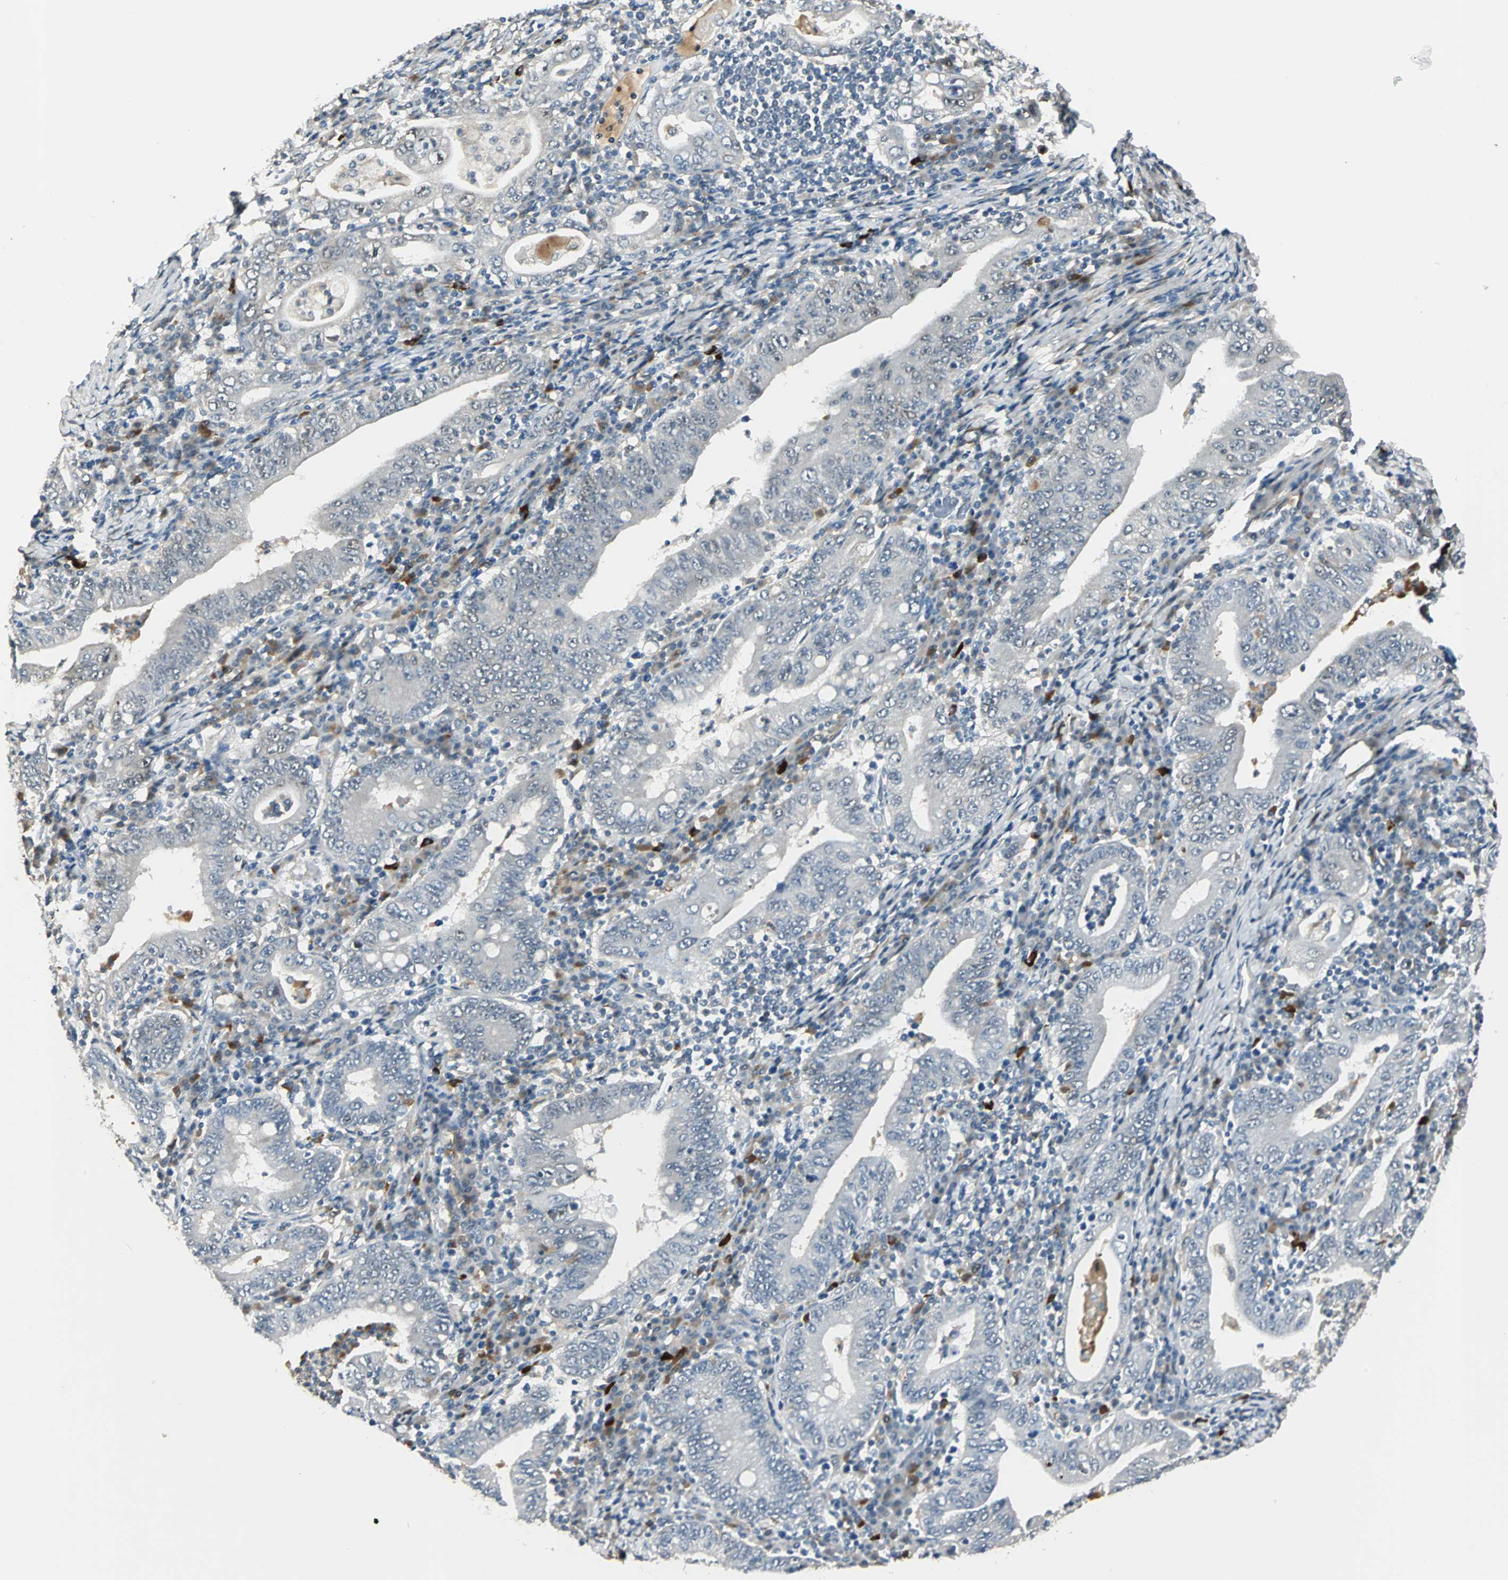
{"staining": {"intensity": "negative", "quantity": "none", "location": "none"}, "tissue": "stomach cancer", "cell_type": "Tumor cells", "image_type": "cancer", "snomed": [{"axis": "morphology", "description": "Normal tissue, NOS"}, {"axis": "morphology", "description": "Adenocarcinoma, NOS"}, {"axis": "topography", "description": "Esophagus"}, {"axis": "topography", "description": "Stomach, upper"}, {"axis": "topography", "description": "Peripheral nerve tissue"}], "caption": "Histopathology image shows no protein positivity in tumor cells of stomach adenocarcinoma tissue.", "gene": "FHL2", "patient": {"sex": "male", "age": 62}}